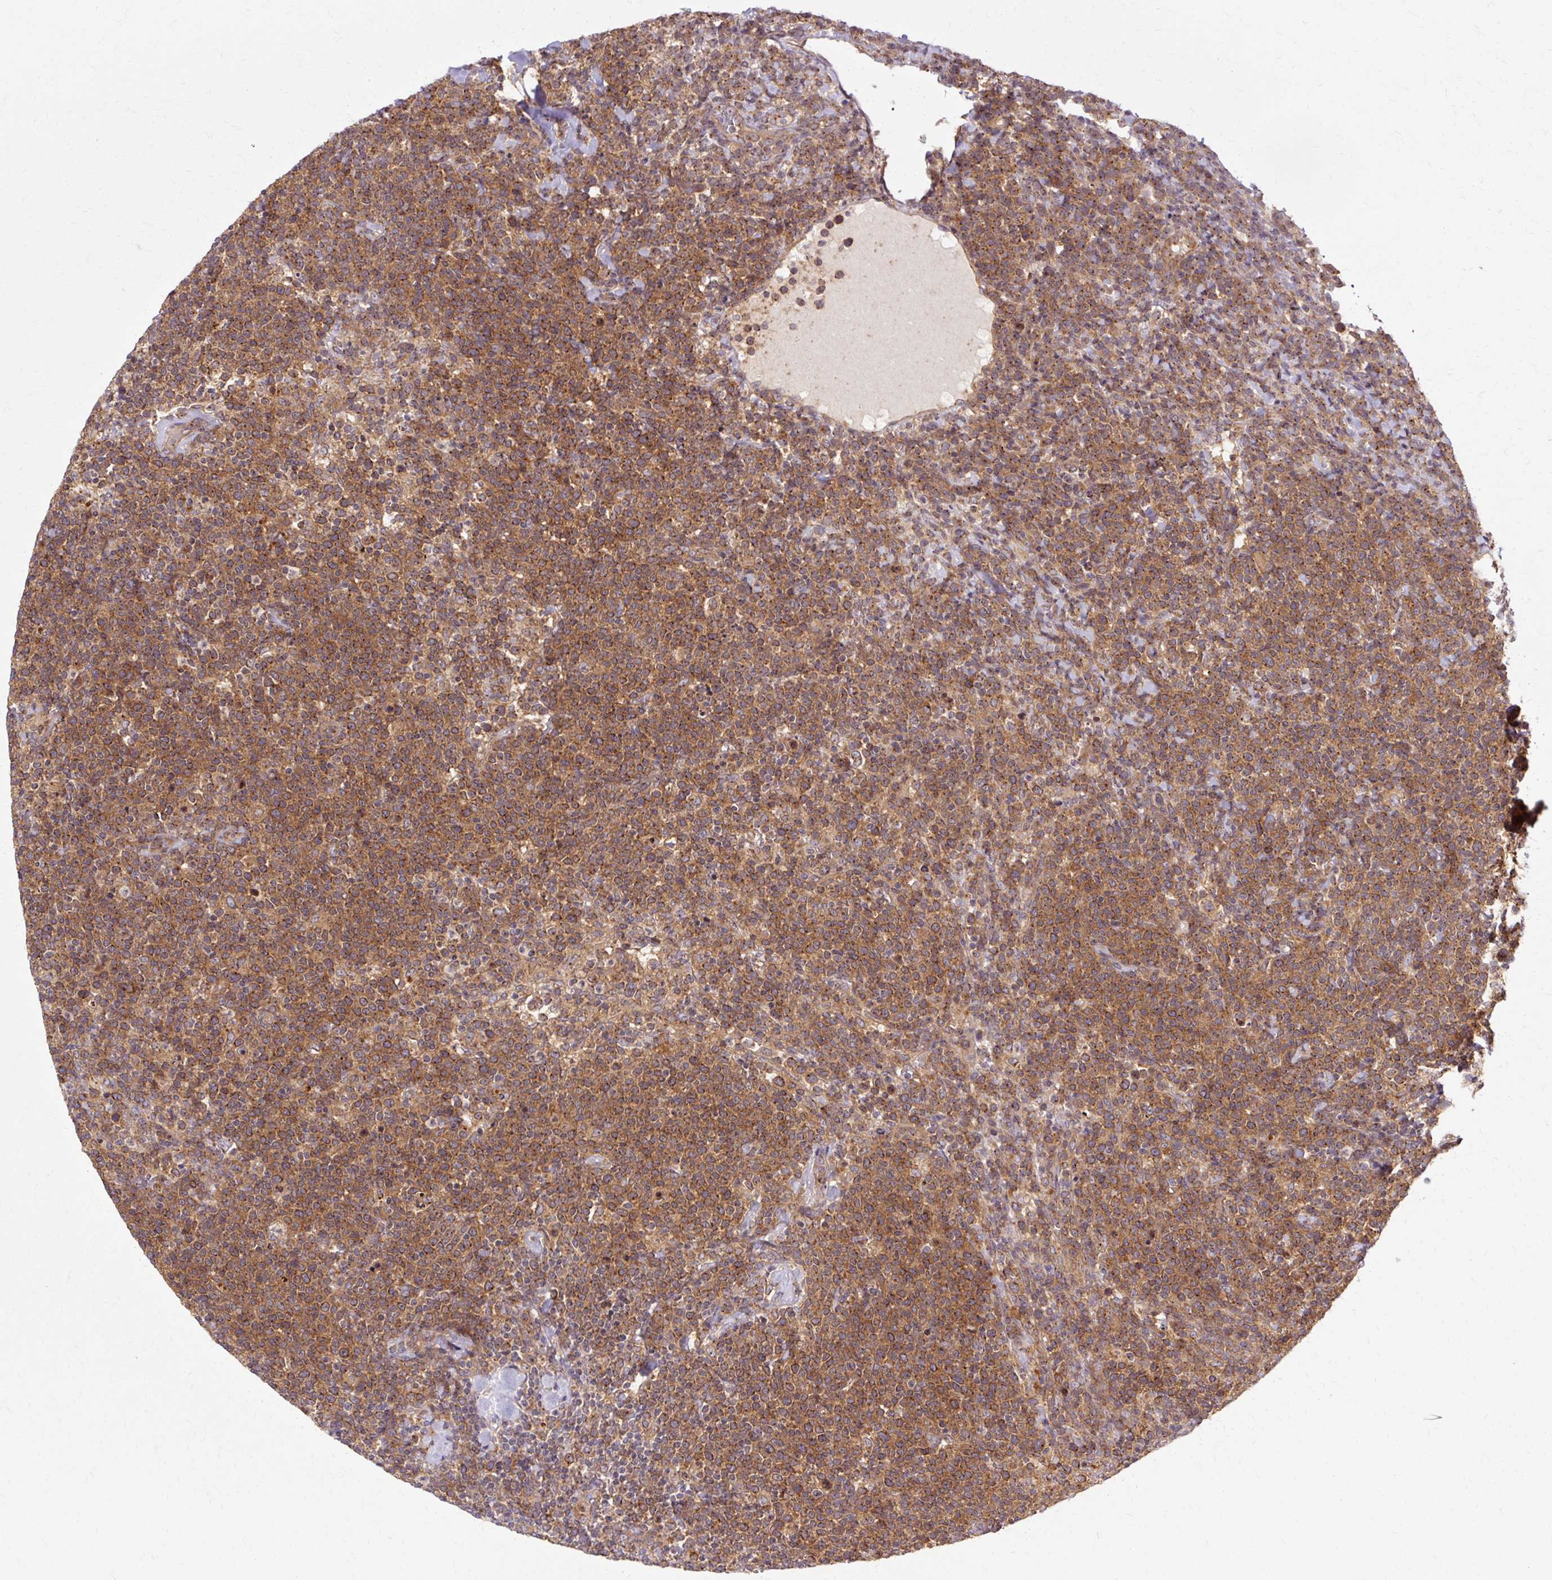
{"staining": {"intensity": "moderate", "quantity": ">75%", "location": "cytoplasmic/membranous"}, "tissue": "lymphoma", "cell_type": "Tumor cells", "image_type": "cancer", "snomed": [{"axis": "morphology", "description": "Malignant lymphoma, non-Hodgkin's type, High grade"}, {"axis": "topography", "description": "Lymph node"}], "caption": "A photomicrograph showing moderate cytoplasmic/membranous positivity in about >75% of tumor cells in lymphoma, as visualized by brown immunohistochemical staining.", "gene": "MZT2B", "patient": {"sex": "male", "age": 61}}